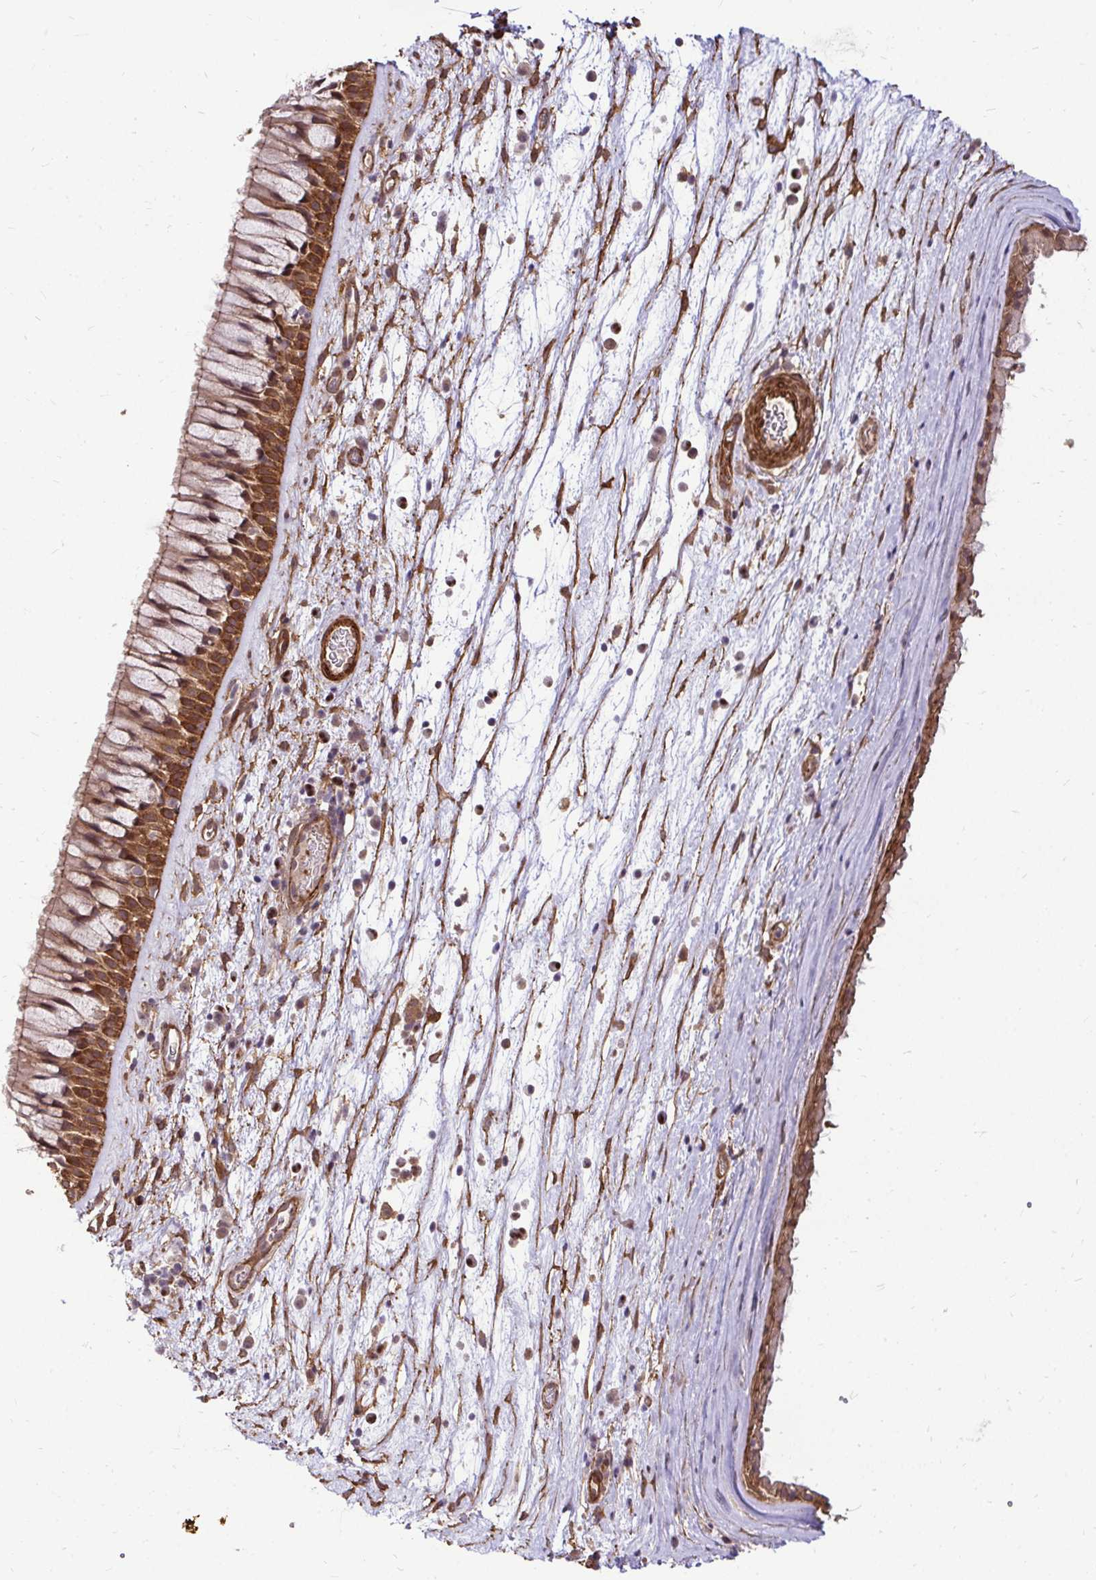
{"staining": {"intensity": "moderate", "quantity": ">75%", "location": "cytoplasmic/membranous"}, "tissue": "nasopharynx", "cell_type": "Respiratory epithelial cells", "image_type": "normal", "snomed": [{"axis": "morphology", "description": "Normal tissue, NOS"}, {"axis": "topography", "description": "Nasopharynx"}], "caption": "High-magnification brightfield microscopy of unremarkable nasopharynx stained with DAB (3,3'-diaminobenzidine) (brown) and counterstained with hematoxylin (blue). respiratory epithelial cells exhibit moderate cytoplasmic/membranous staining is seen in about>75% of cells.", "gene": "TRIP6", "patient": {"sex": "male", "age": 74}}